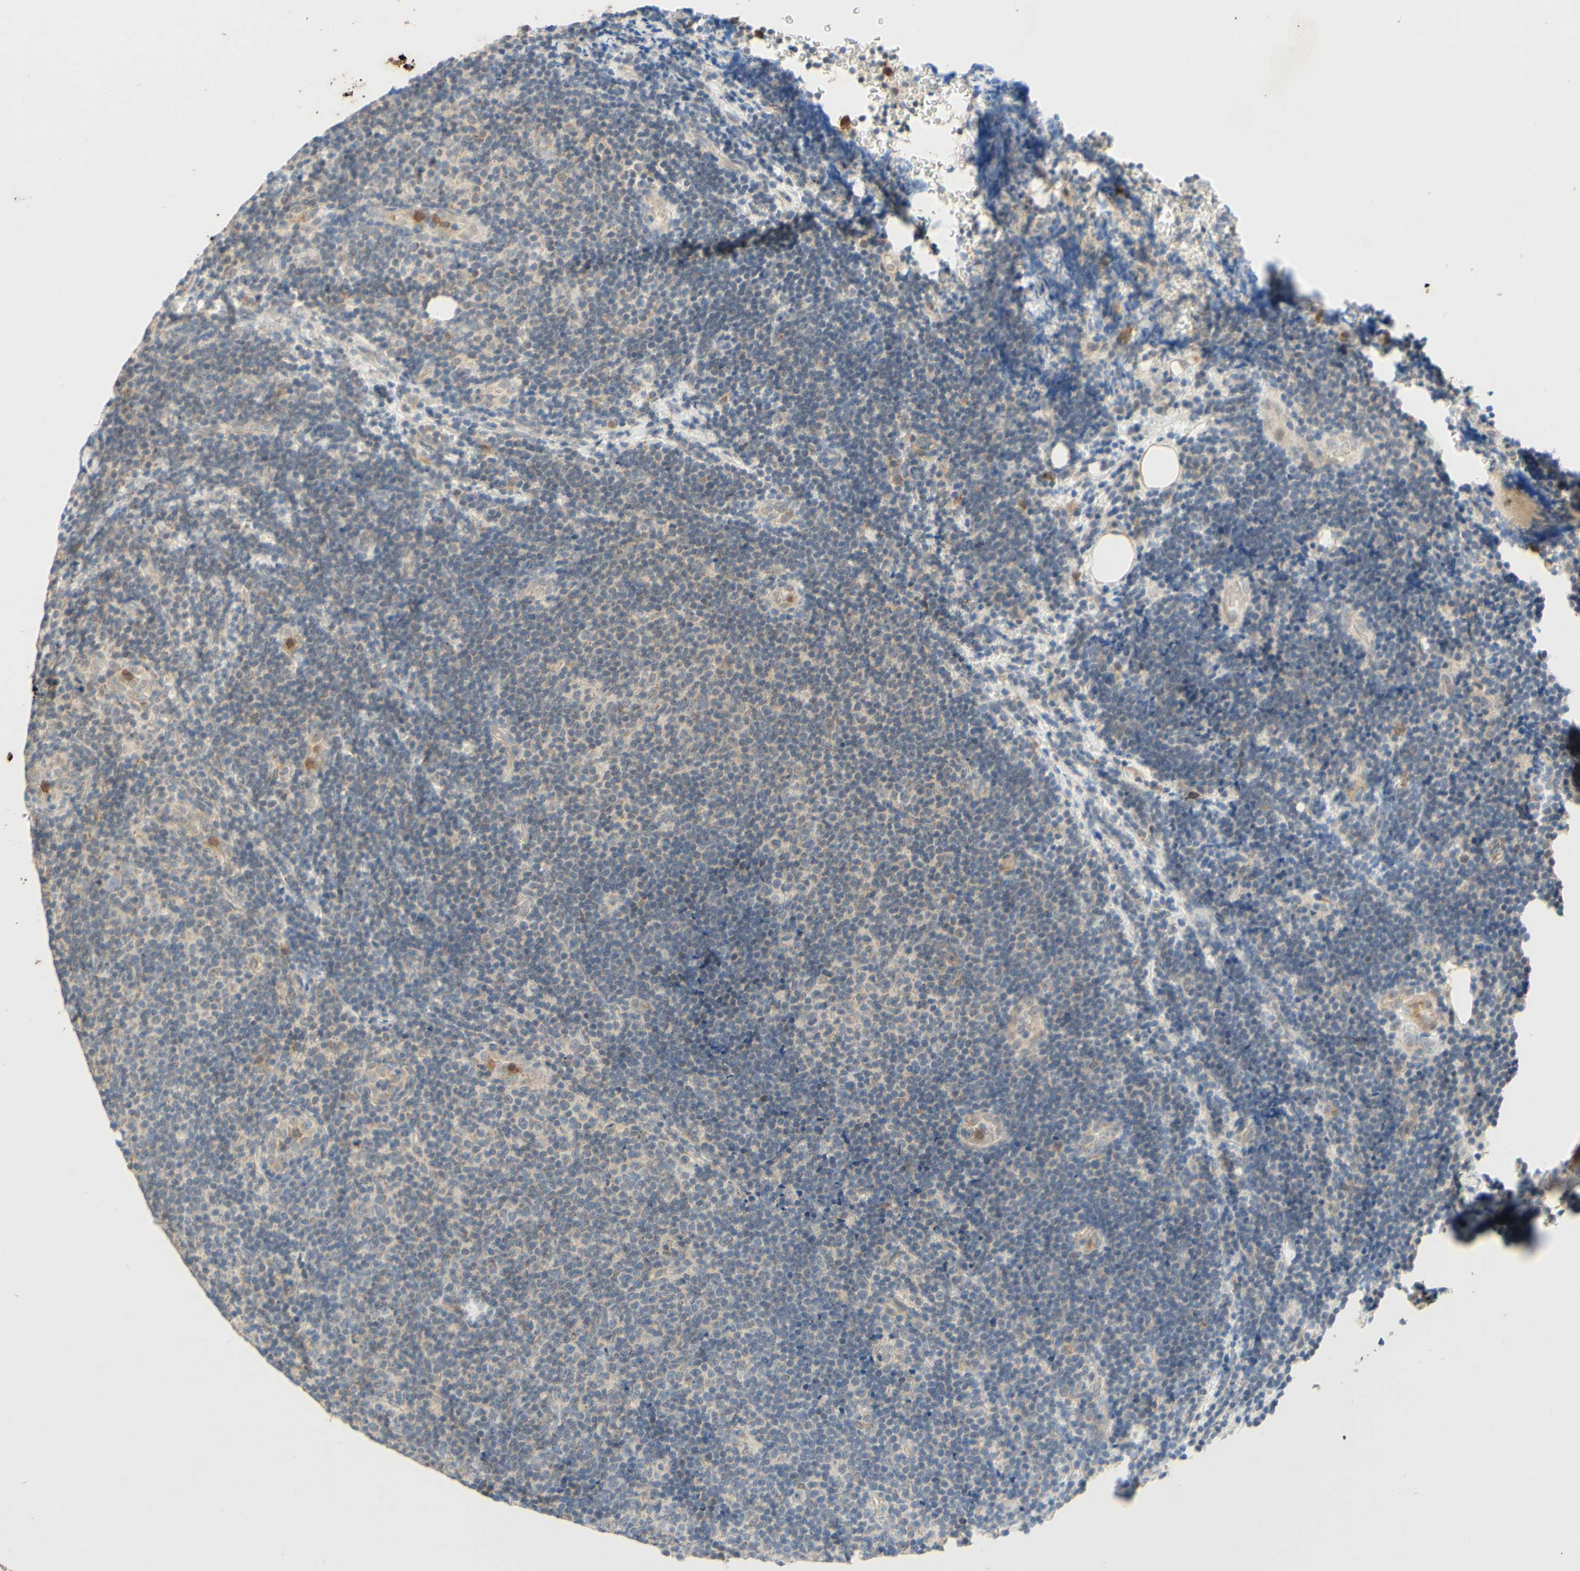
{"staining": {"intensity": "weak", "quantity": ">75%", "location": "cytoplasmic/membranous"}, "tissue": "lymphoma", "cell_type": "Tumor cells", "image_type": "cancer", "snomed": [{"axis": "morphology", "description": "Malignant lymphoma, non-Hodgkin's type, Low grade"}, {"axis": "topography", "description": "Lymph node"}], "caption": "This photomicrograph shows immunohistochemistry staining of lymphoma, with low weak cytoplasmic/membranous positivity in approximately >75% of tumor cells.", "gene": "GATA1", "patient": {"sex": "male", "age": 83}}